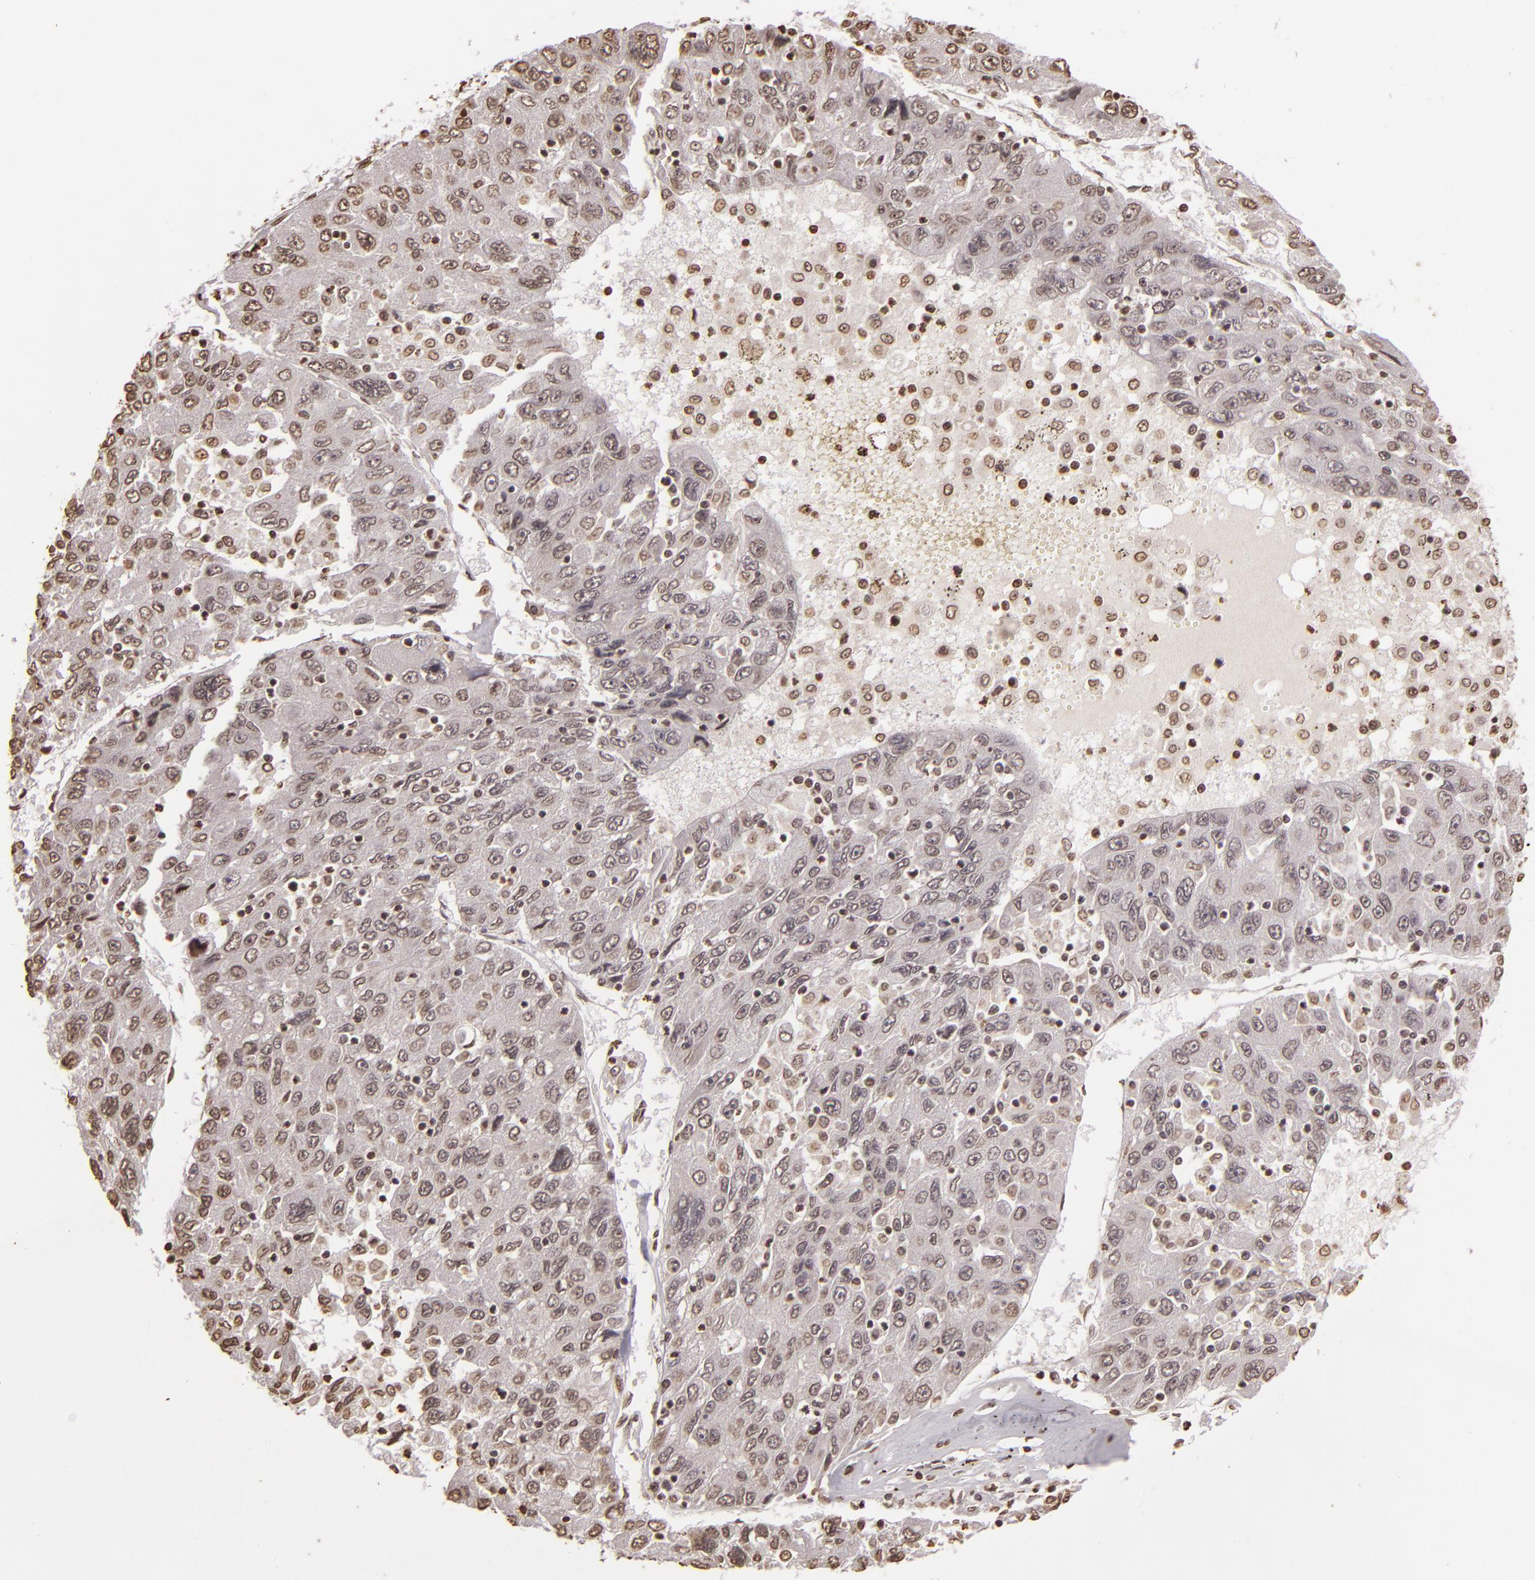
{"staining": {"intensity": "weak", "quantity": "25%-75%", "location": "nuclear"}, "tissue": "liver cancer", "cell_type": "Tumor cells", "image_type": "cancer", "snomed": [{"axis": "morphology", "description": "Carcinoma, Hepatocellular, NOS"}, {"axis": "topography", "description": "Liver"}], "caption": "The photomicrograph demonstrates immunohistochemical staining of liver hepatocellular carcinoma. There is weak nuclear expression is seen in approximately 25%-75% of tumor cells.", "gene": "THRB", "patient": {"sex": "male", "age": 49}}